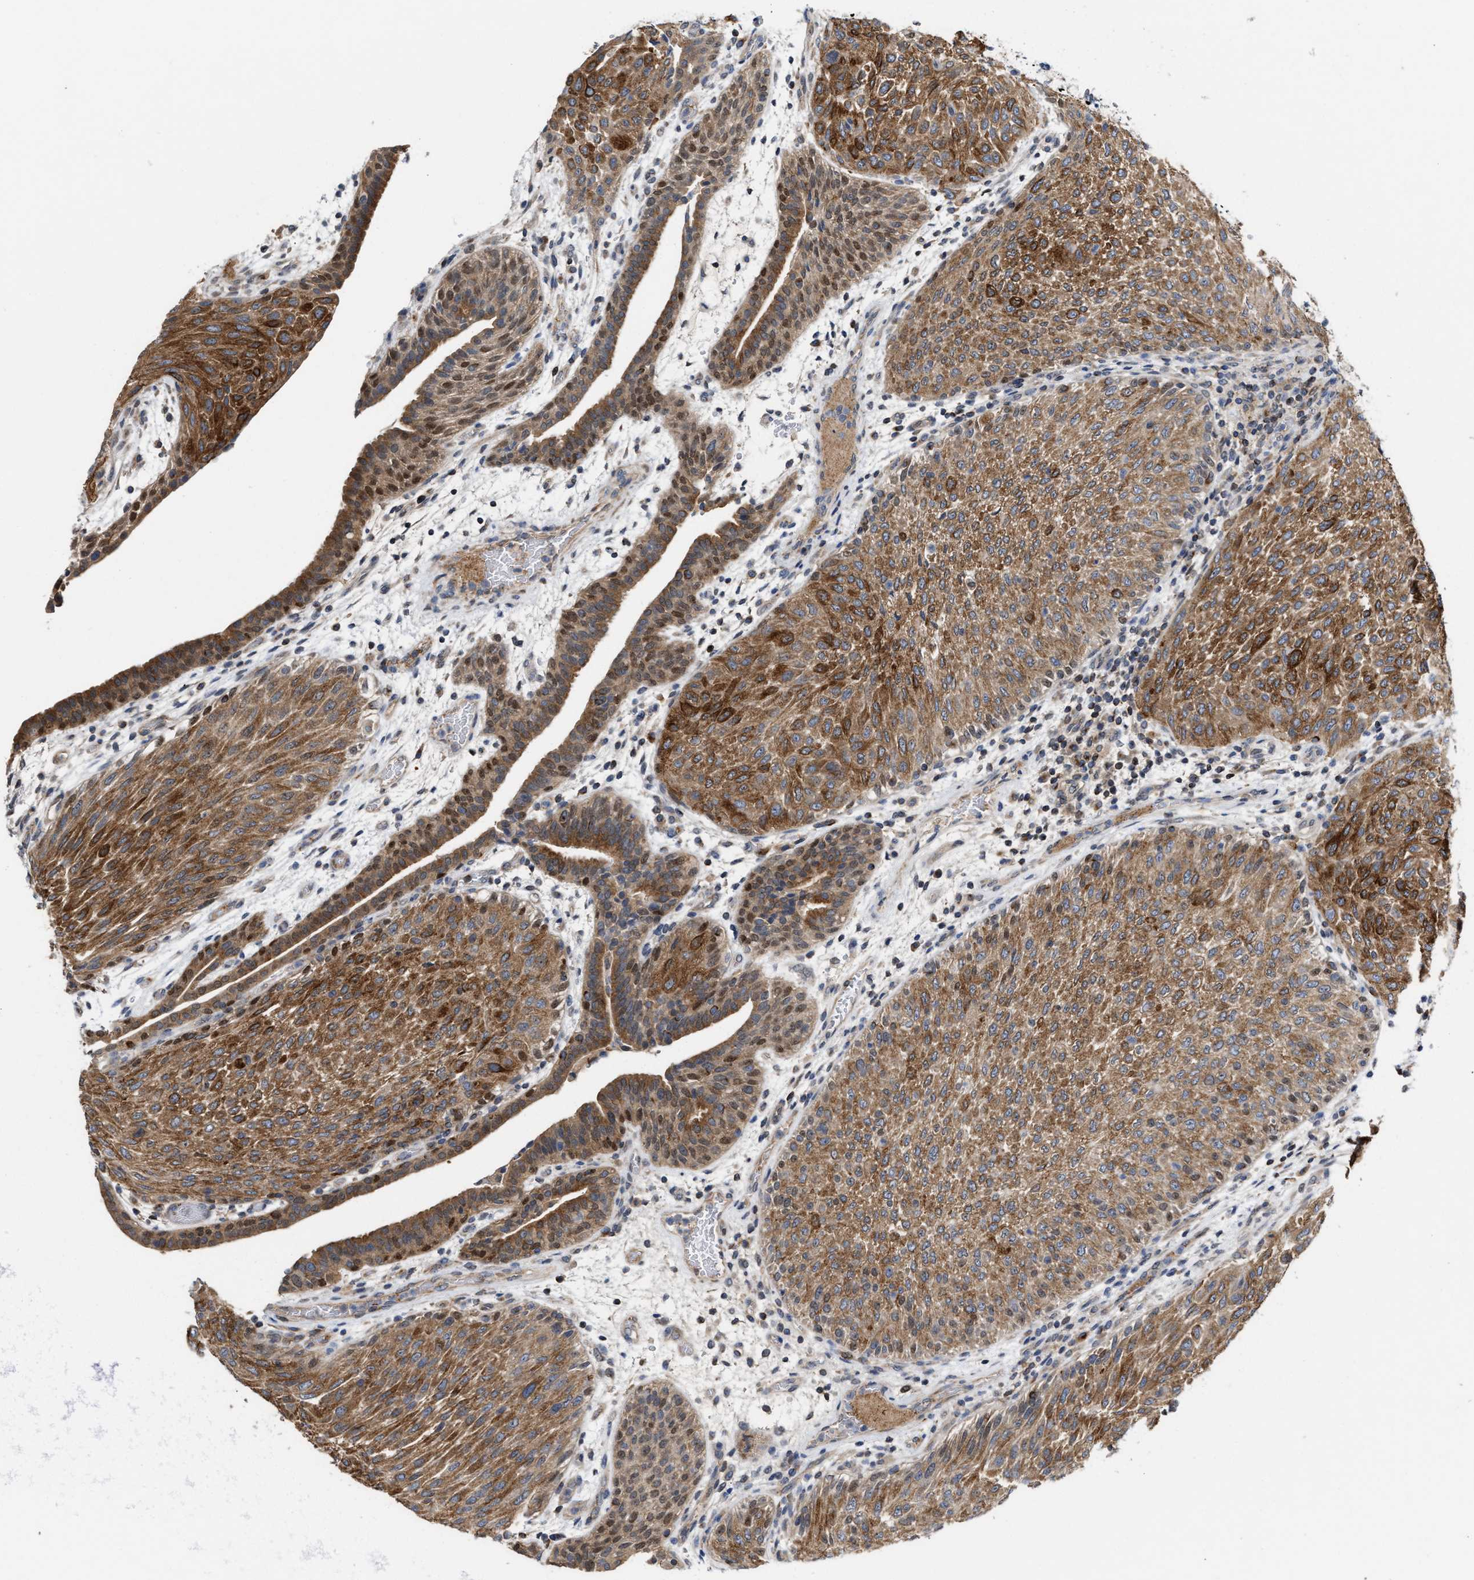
{"staining": {"intensity": "strong", "quantity": ">75%", "location": "cytoplasmic/membranous"}, "tissue": "urothelial cancer", "cell_type": "Tumor cells", "image_type": "cancer", "snomed": [{"axis": "morphology", "description": "Urothelial carcinoma, Low grade"}, {"axis": "morphology", "description": "Urothelial carcinoma, High grade"}, {"axis": "topography", "description": "Urinary bladder"}], "caption": "IHC of urothelial carcinoma (high-grade) displays high levels of strong cytoplasmic/membranous staining in approximately >75% of tumor cells.", "gene": "BBLN", "patient": {"sex": "male", "age": 35}}